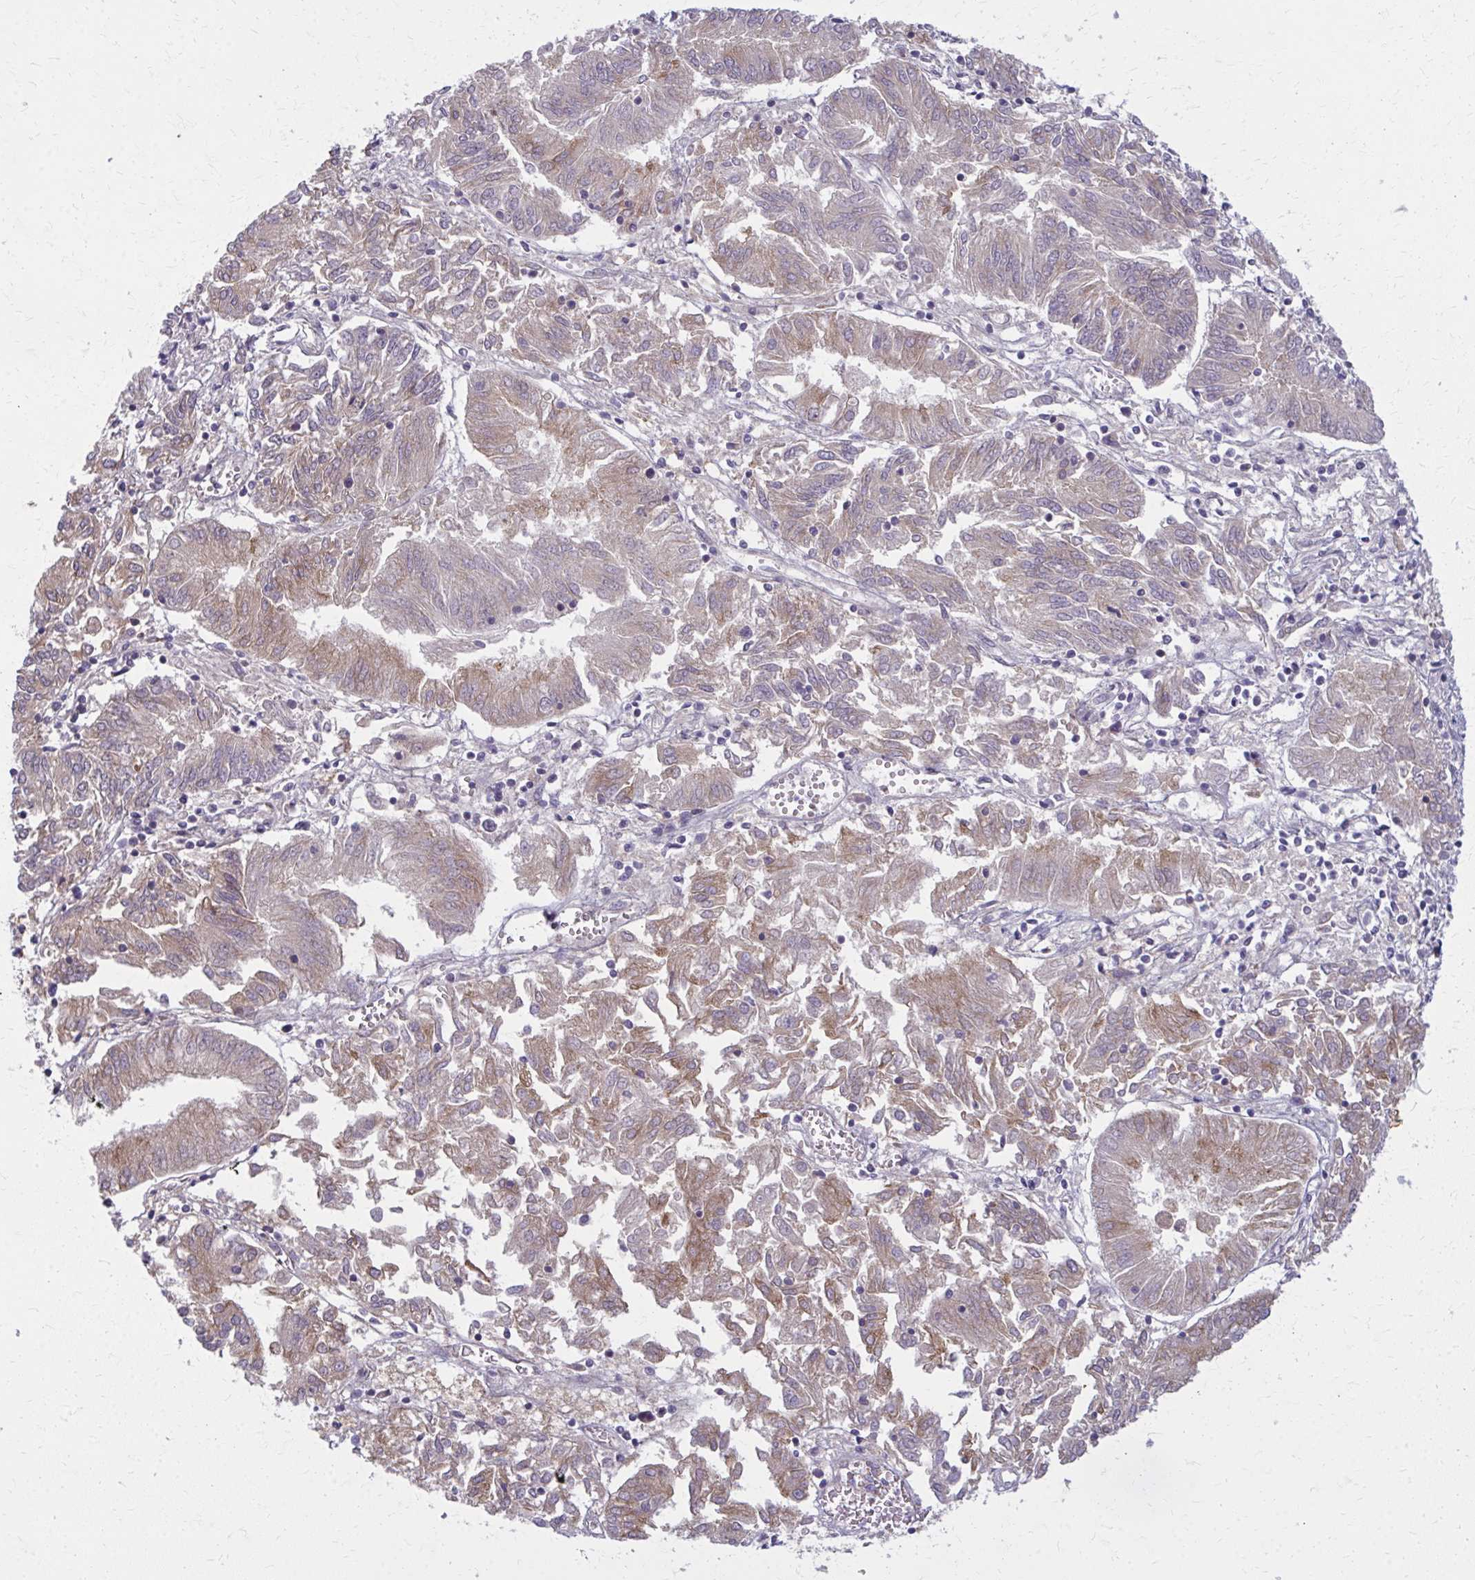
{"staining": {"intensity": "moderate", "quantity": "25%-75%", "location": "cytoplasmic/membranous"}, "tissue": "endometrial cancer", "cell_type": "Tumor cells", "image_type": "cancer", "snomed": [{"axis": "morphology", "description": "Adenocarcinoma, NOS"}, {"axis": "topography", "description": "Endometrium"}], "caption": "IHC of adenocarcinoma (endometrial) demonstrates medium levels of moderate cytoplasmic/membranous positivity in approximately 25%-75% of tumor cells.", "gene": "CEMP1", "patient": {"sex": "female", "age": 54}}